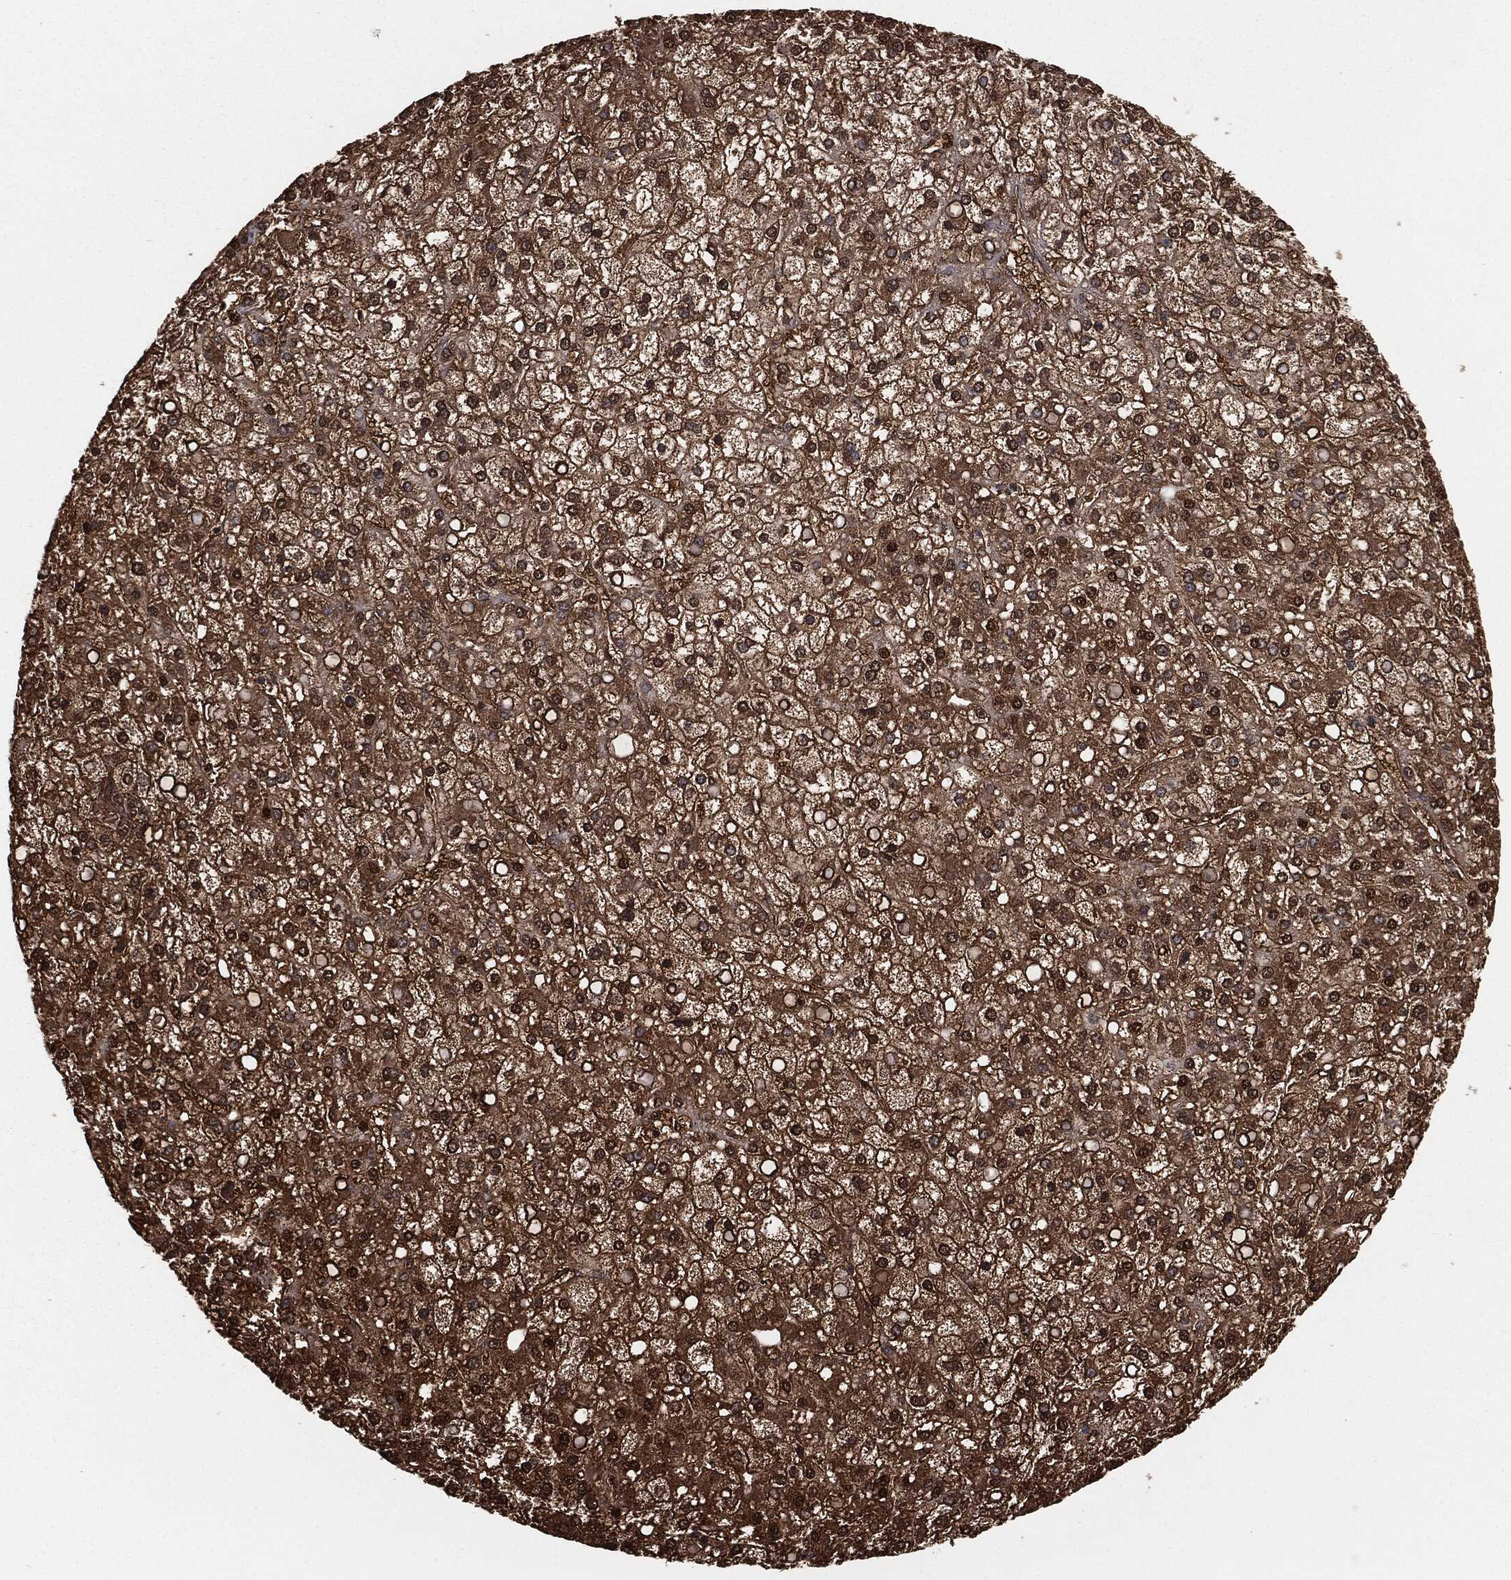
{"staining": {"intensity": "moderate", "quantity": ">75%", "location": "cytoplasmic/membranous,nuclear"}, "tissue": "liver cancer", "cell_type": "Tumor cells", "image_type": "cancer", "snomed": [{"axis": "morphology", "description": "Carcinoma, Hepatocellular, NOS"}, {"axis": "topography", "description": "Liver"}], "caption": "Immunohistochemistry of human liver cancer displays medium levels of moderate cytoplasmic/membranous and nuclear expression in approximately >75% of tumor cells.", "gene": "CAPRIN2", "patient": {"sex": "male", "age": 67}}